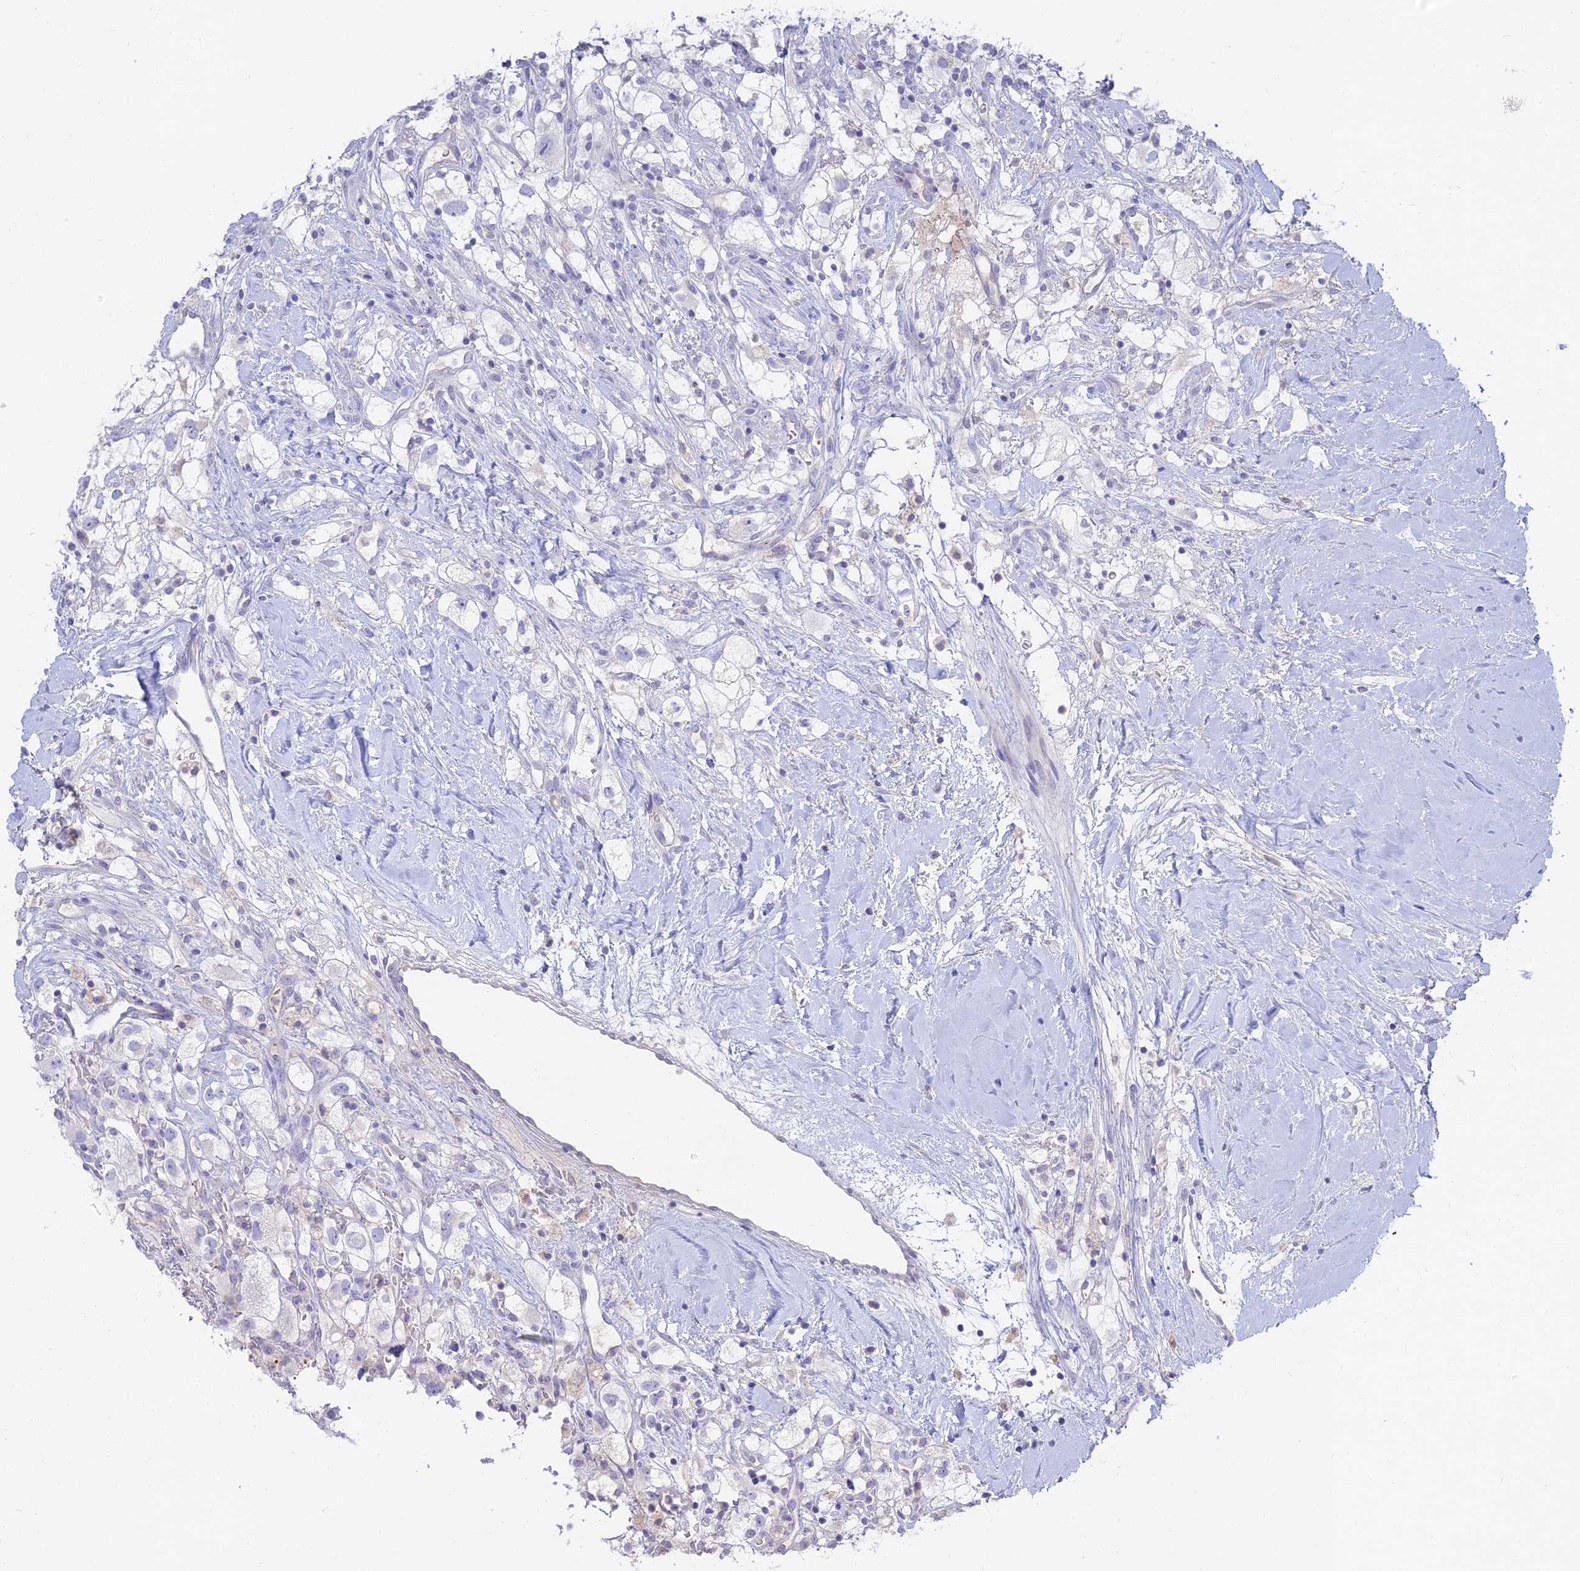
{"staining": {"intensity": "negative", "quantity": "none", "location": "none"}, "tissue": "renal cancer", "cell_type": "Tumor cells", "image_type": "cancer", "snomed": [{"axis": "morphology", "description": "Adenocarcinoma, NOS"}, {"axis": "topography", "description": "Kidney"}], "caption": "This is an immunohistochemistry photomicrograph of human adenocarcinoma (renal). There is no expression in tumor cells.", "gene": "TMEM40", "patient": {"sex": "male", "age": 59}}